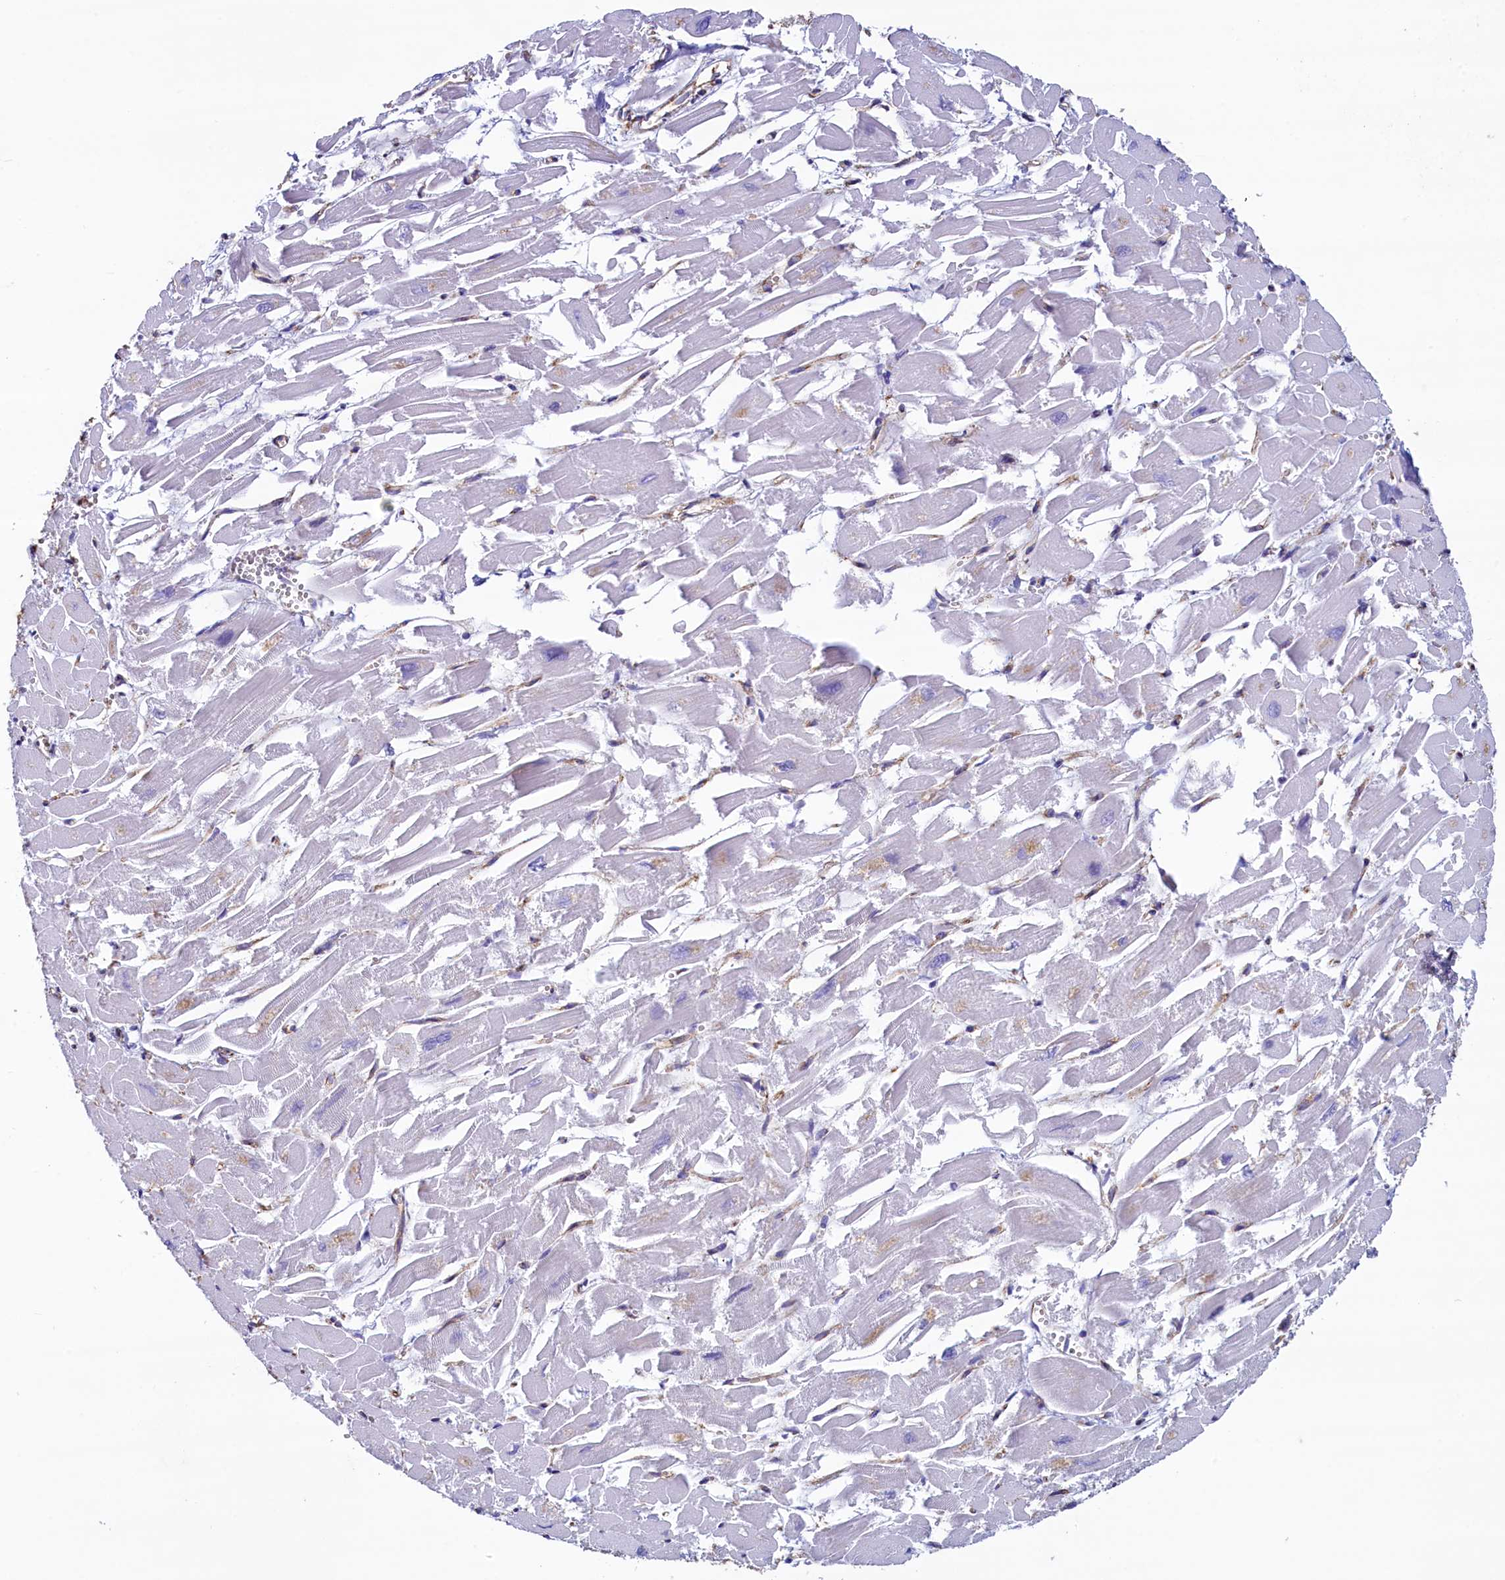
{"staining": {"intensity": "weak", "quantity": "<25%", "location": "cytoplasmic/membranous"}, "tissue": "heart muscle", "cell_type": "Cardiomyocytes", "image_type": "normal", "snomed": [{"axis": "morphology", "description": "Normal tissue, NOS"}, {"axis": "topography", "description": "Heart"}], "caption": "Protein analysis of unremarkable heart muscle shows no significant staining in cardiomyocytes. The staining was performed using DAB to visualize the protein expression in brown, while the nuclei were stained in blue with hematoxylin (Magnification: 20x).", "gene": "GPR21", "patient": {"sex": "male", "age": 54}}